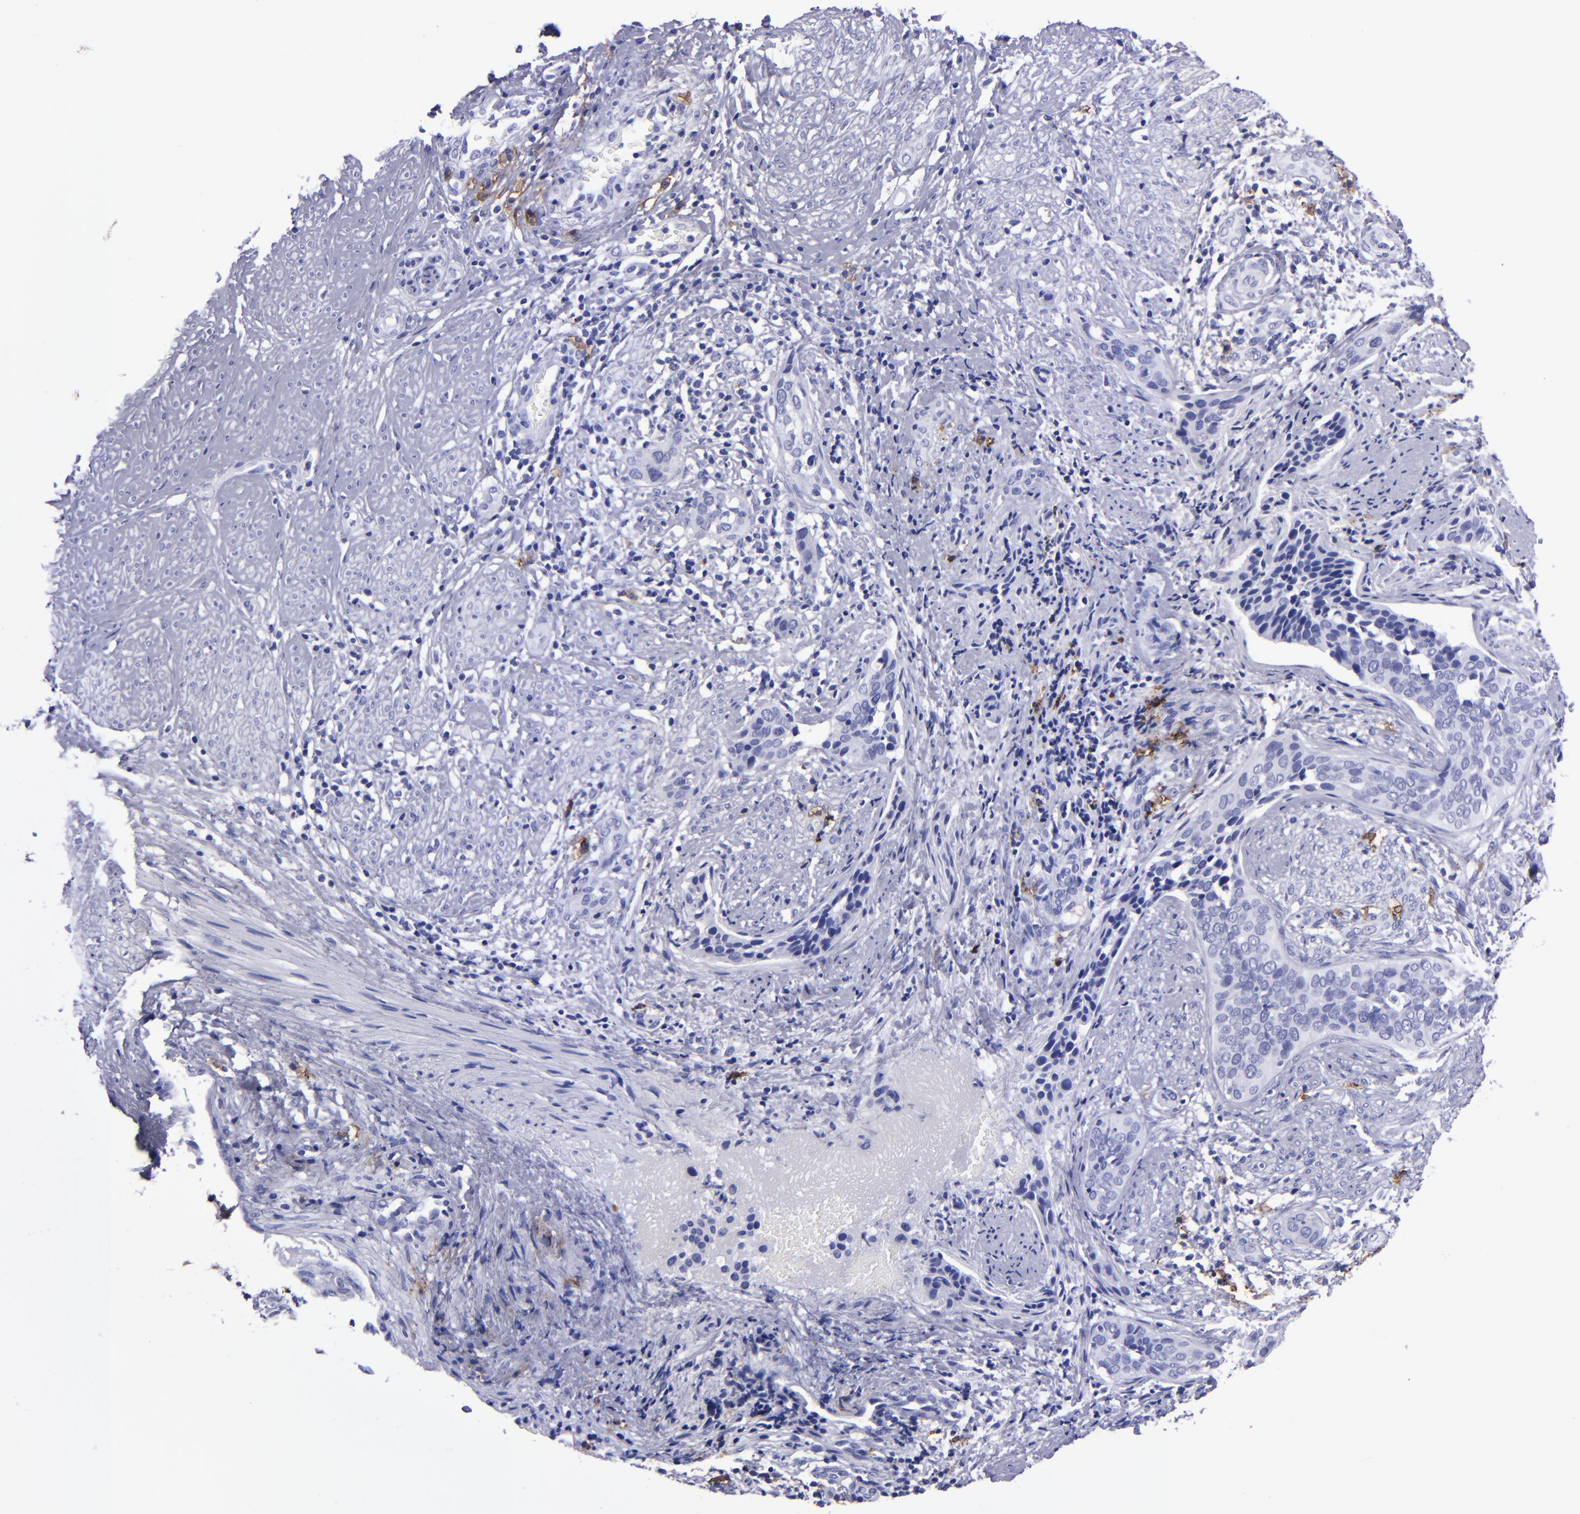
{"staining": {"intensity": "negative", "quantity": "none", "location": "none"}, "tissue": "cervical cancer", "cell_type": "Tumor cells", "image_type": "cancer", "snomed": [{"axis": "morphology", "description": "Squamous cell carcinoma, NOS"}, {"axis": "topography", "description": "Cervix"}], "caption": "Tumor cells show no significant positivity in cervical squamous cell carcinoma.", "gene": "CD38", "patient": {"sex": "female", "age": 31}}